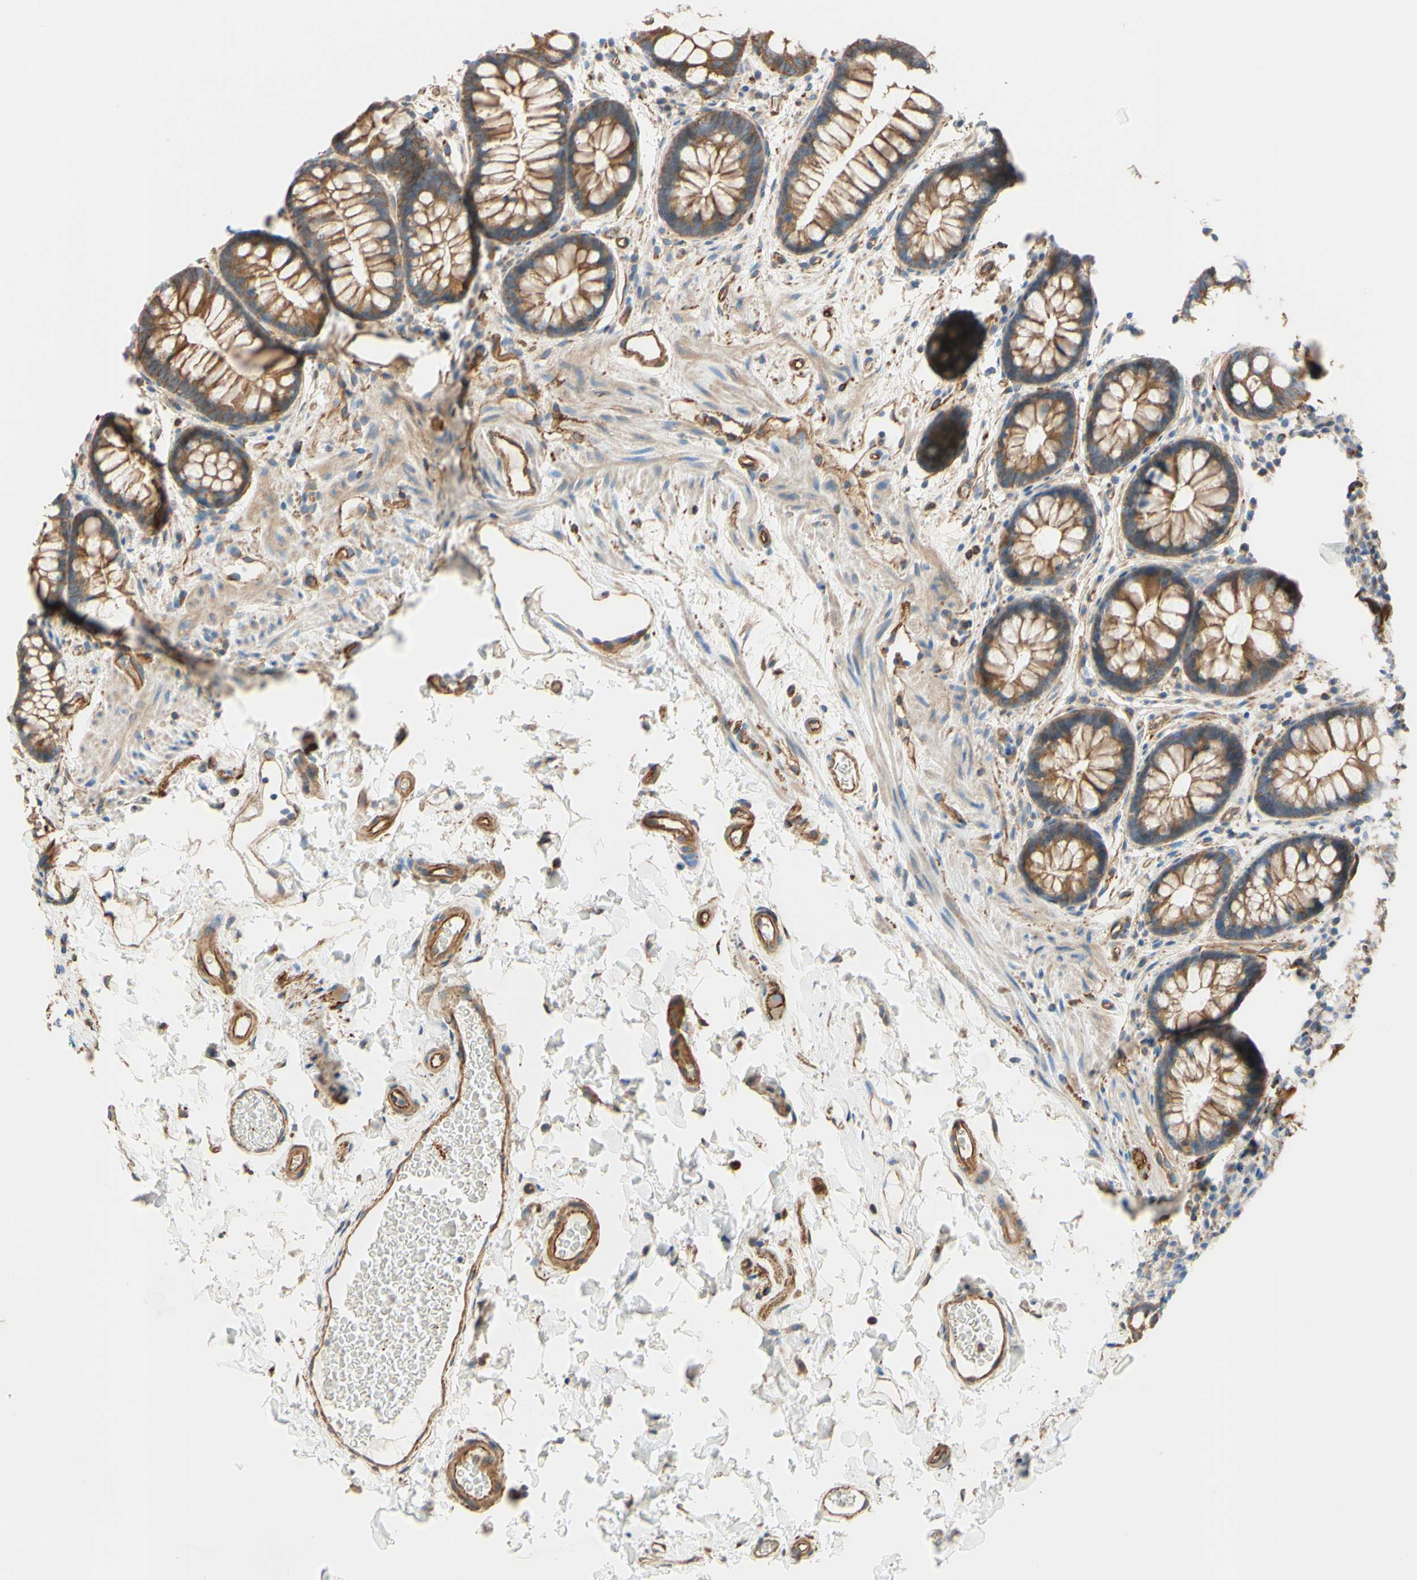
{"staining": {"intensity": "strong", "quantity": ">75%", "location": "cytoplasmic/membranous"}, "tissue": "colon", "cell_type": "Endothelial cells", "image_type": "normal", "snomed": [{"axis": "morphology", "description": "Normal tissue, NOS"}, {"axis": "topography", "description": "Colon"}], "caption": "Endothelial cells show high levels of strong cytoplasmic/membranous positivity in about >75% of cells in unremarkable human colon. The staining is performed using DAB brown chromogen to label protein expression. The nuclei are counter-stained blue using hematoxylin.", "gene": "ENDOD1", "patient": {"sex": "female", "age": 80}}